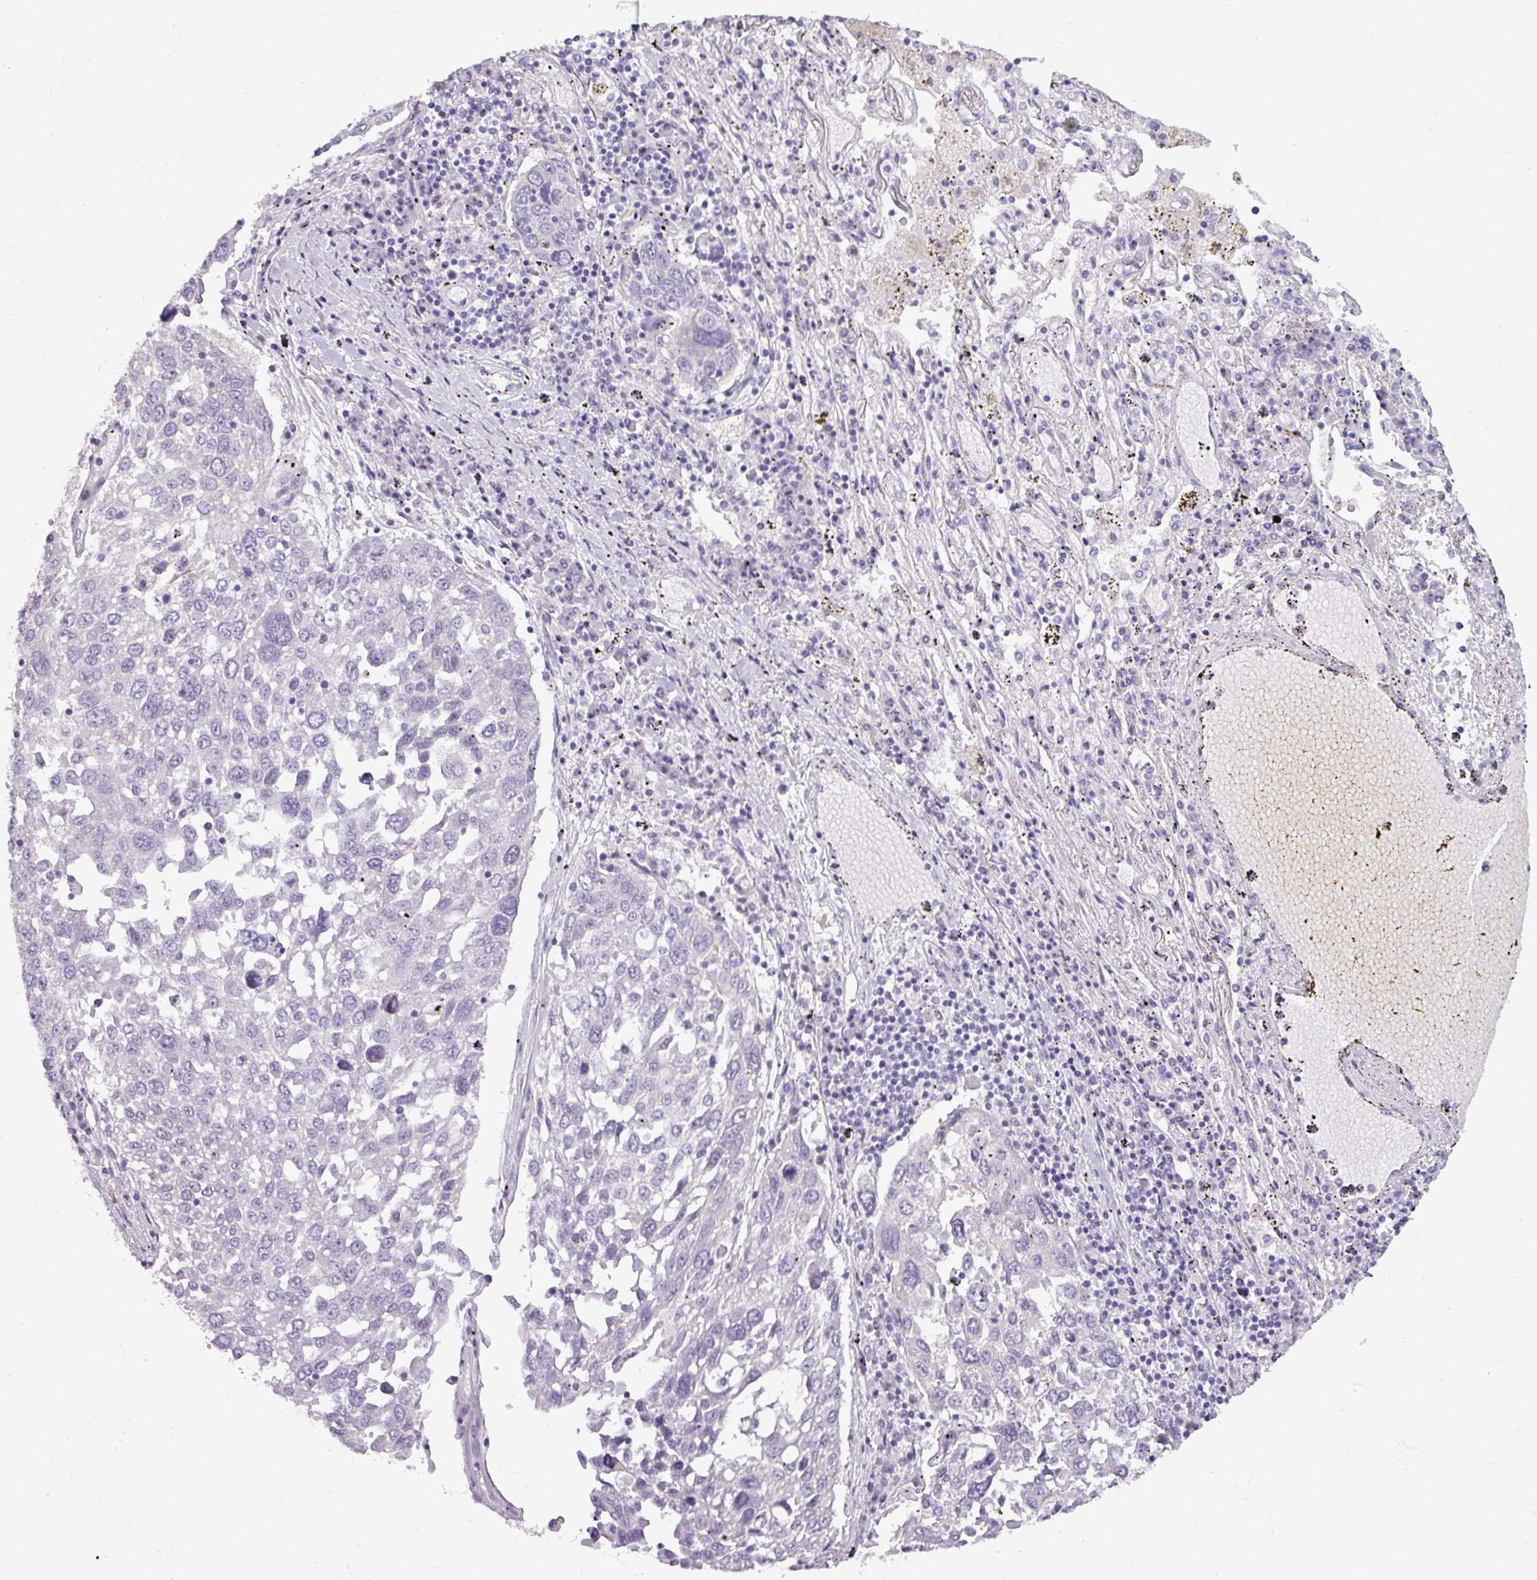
{"staining": {"intensity": "negative", "quantity": "none", "location": "none"}, "tissue": "lung cancer", "cell_type": "Tumor cells", "image_type": "cancer", "snomed": [{"axis": "morphology", "description": "Squamous cell carcinoma, NOS"}, {"axis": "topography", "description": "Lung"}], "caption": "Tumor cells show no significant staining in lung cancer (squamous cell carcinoma).", "gene": "DNAAF9", "patient": {"sex": "male", "age": 65}}